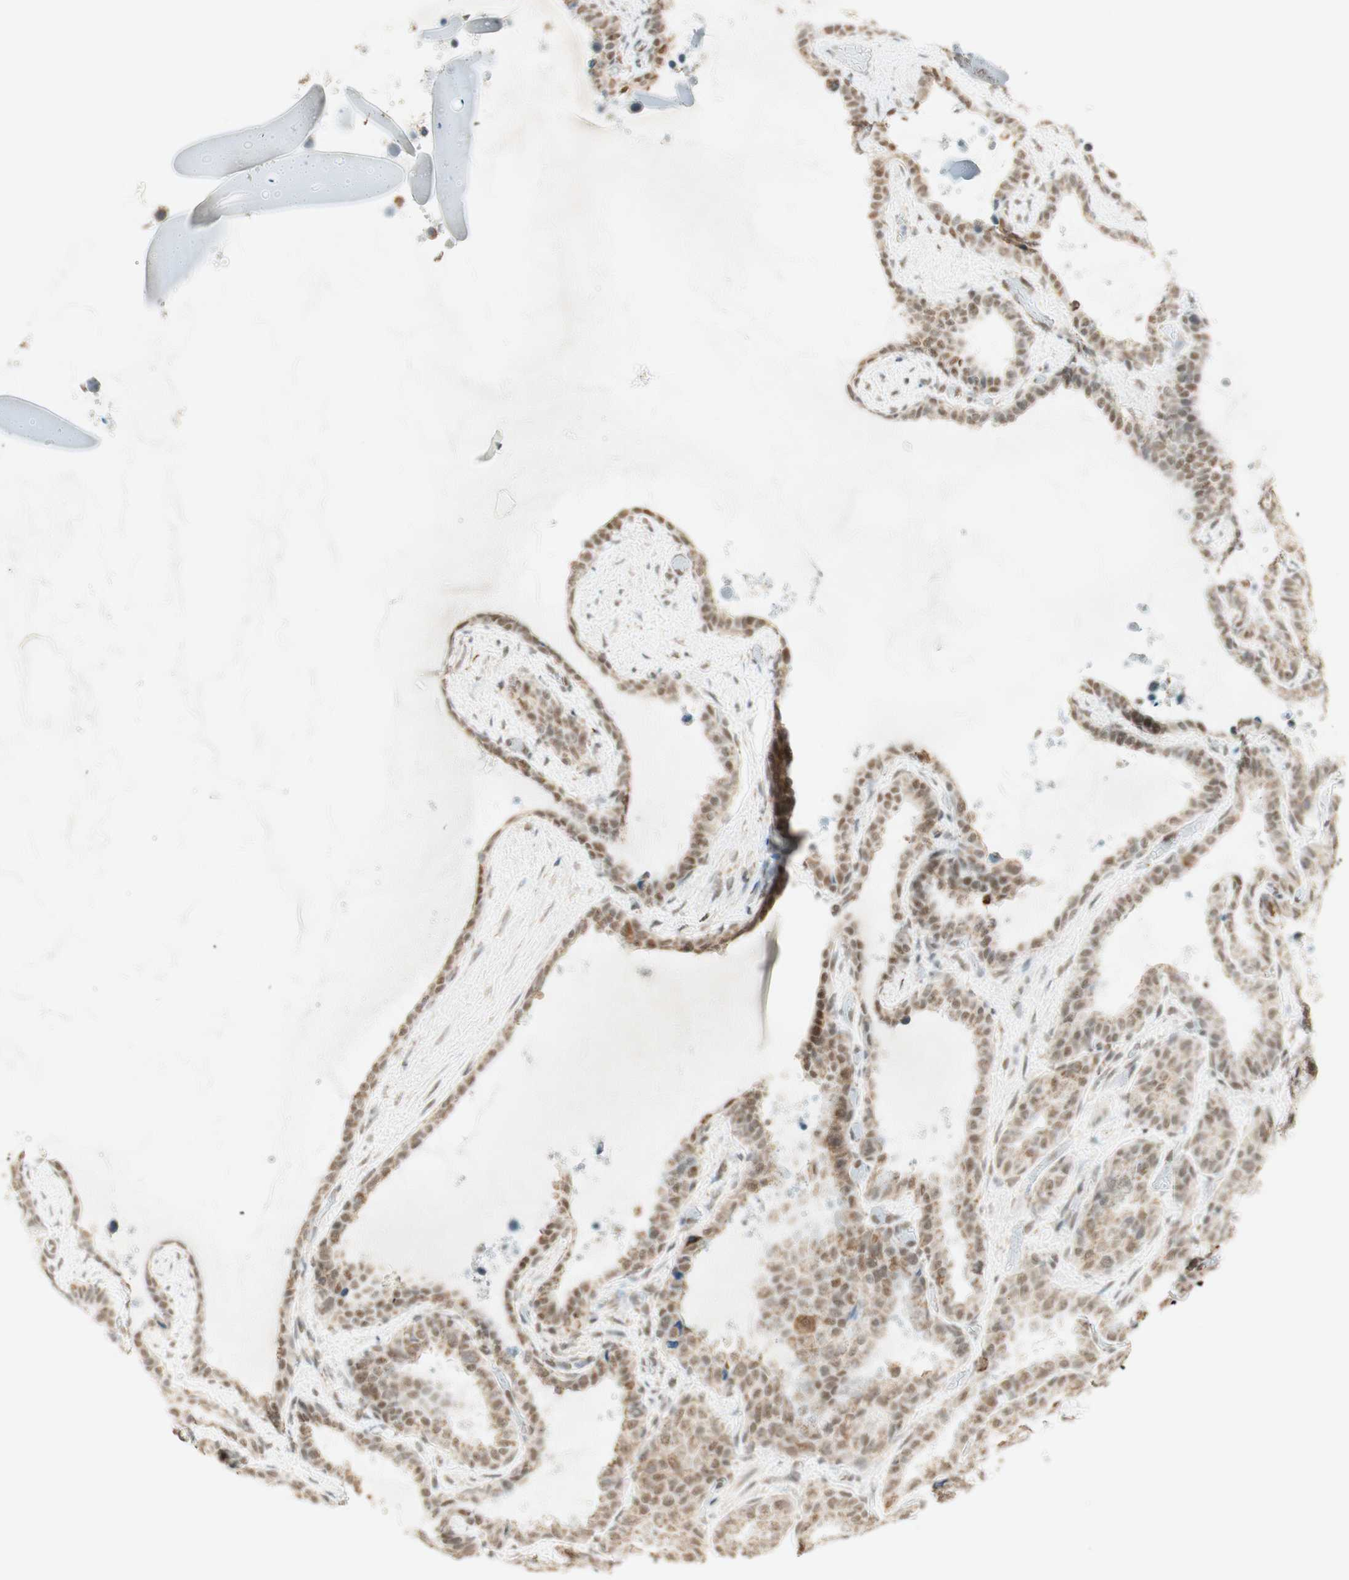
{"staining": {"intensity": "moderate", "quantity": ">75%", "location": "nuclear"}, "tissue": "seminal vesicle", "cell_type": "Glandular cells", "image_type": "normal", "snomed": [{"axis": "morphology", "description": "Normal tissue, NOS"}, {"axis": "topography", "description": "Seminal veicle"}], "caption": "This is an image of IHC staining of benign seminal vesicle, which shows moderate positivity in the nuclear of glandular cells.", "gene": "ZNF782", "patient": {"sex": "male", "age": 46}}